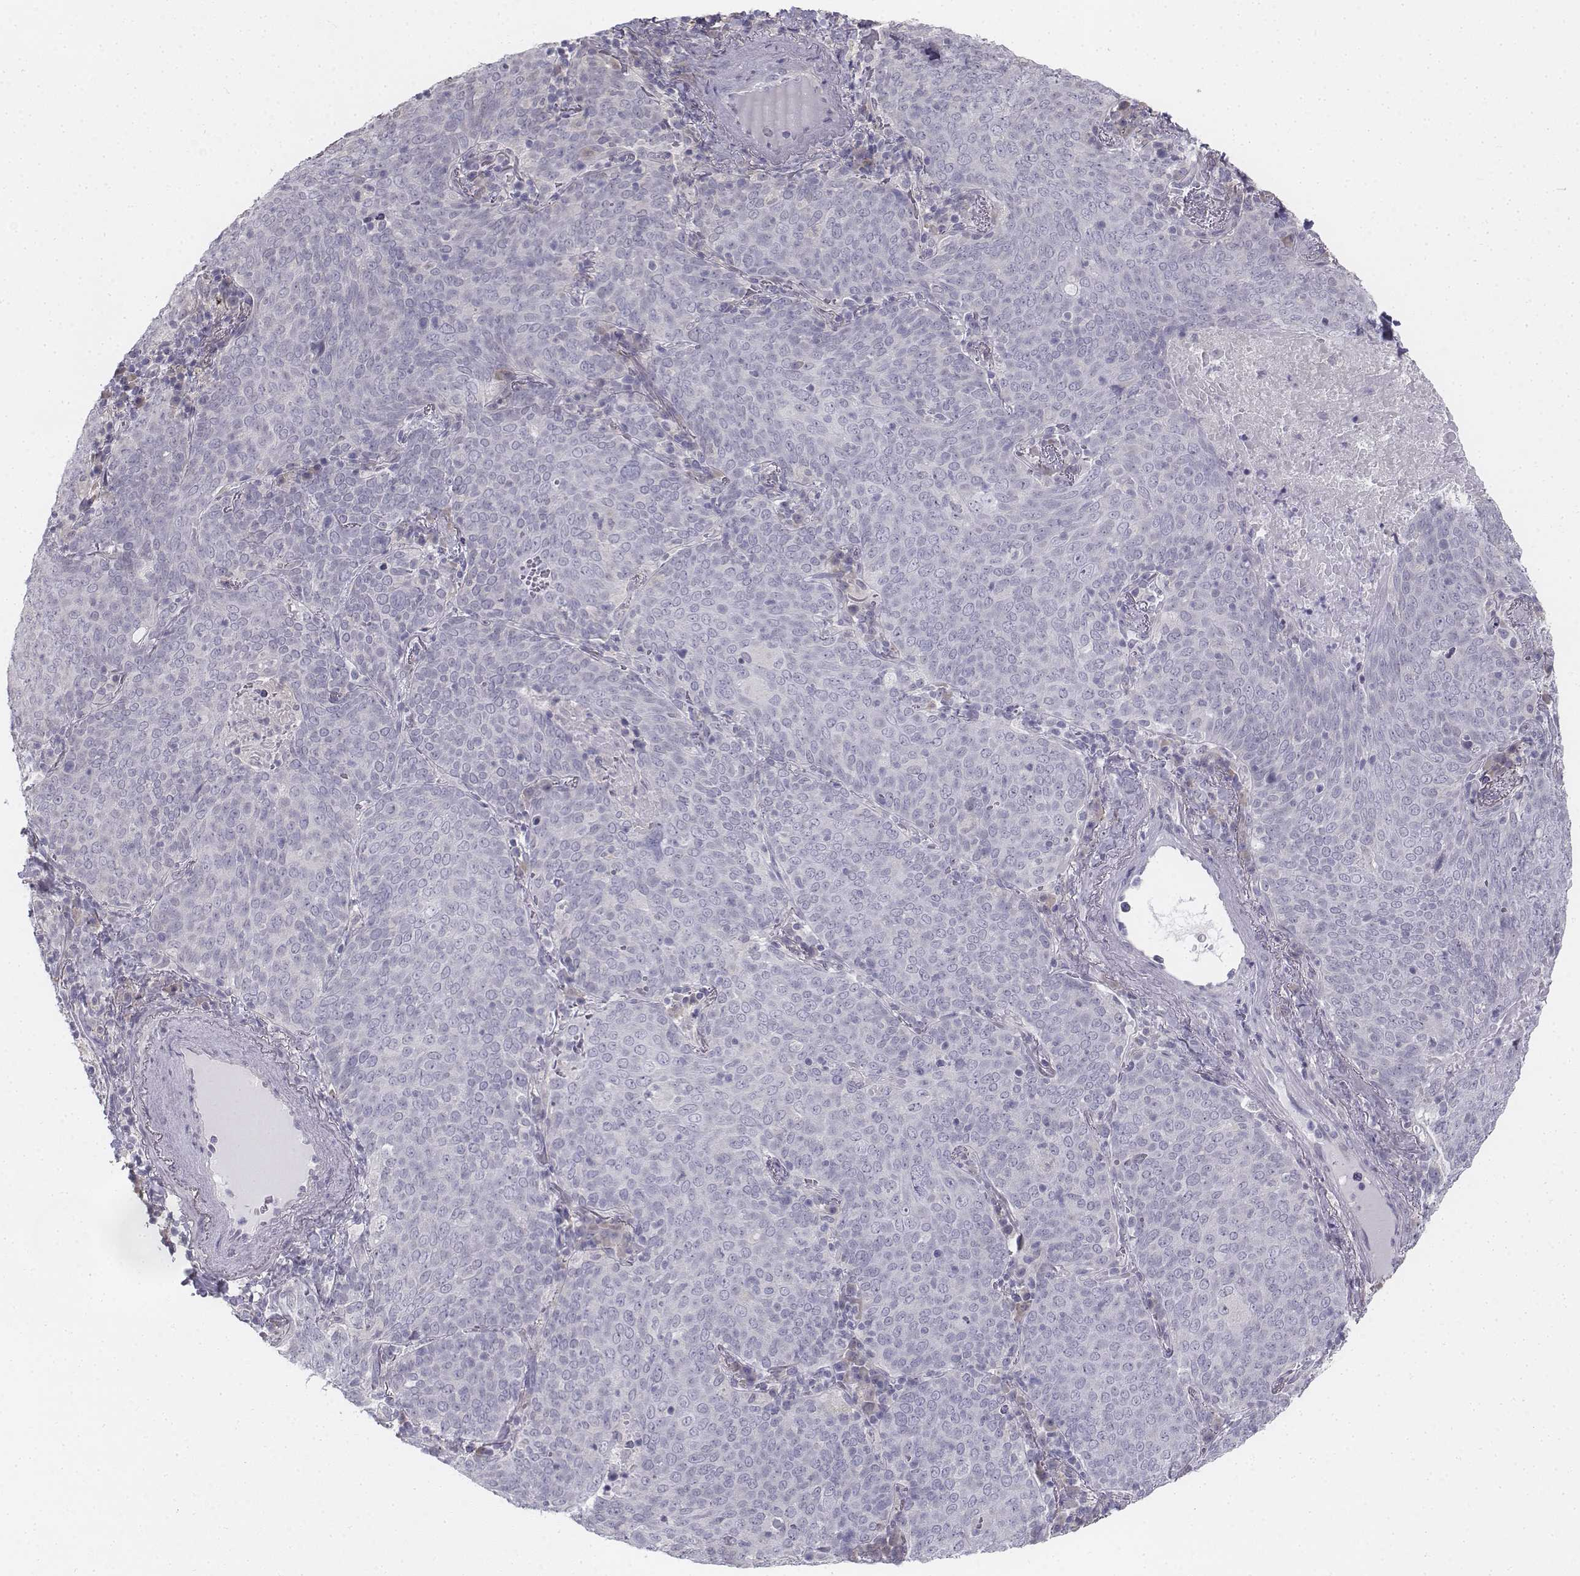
{"staining": {"intensity": "negative", "quantity": "none", "location": "none"}, "tissue": "lung cancer", "cell_type": "Tumor cells", "image_type": "cancer", "snomed": [{"axis": "morphology", "description": "Squamous cell carcinoma, NOS"}, {"axis": "topography", "description": "Lung"}], "caption": "Immunohistochemical staining of human lung cancer displays no significant positivity in tumor cells.", "gene": "PENK", "patient": {"sex": "male", "age": 82}}